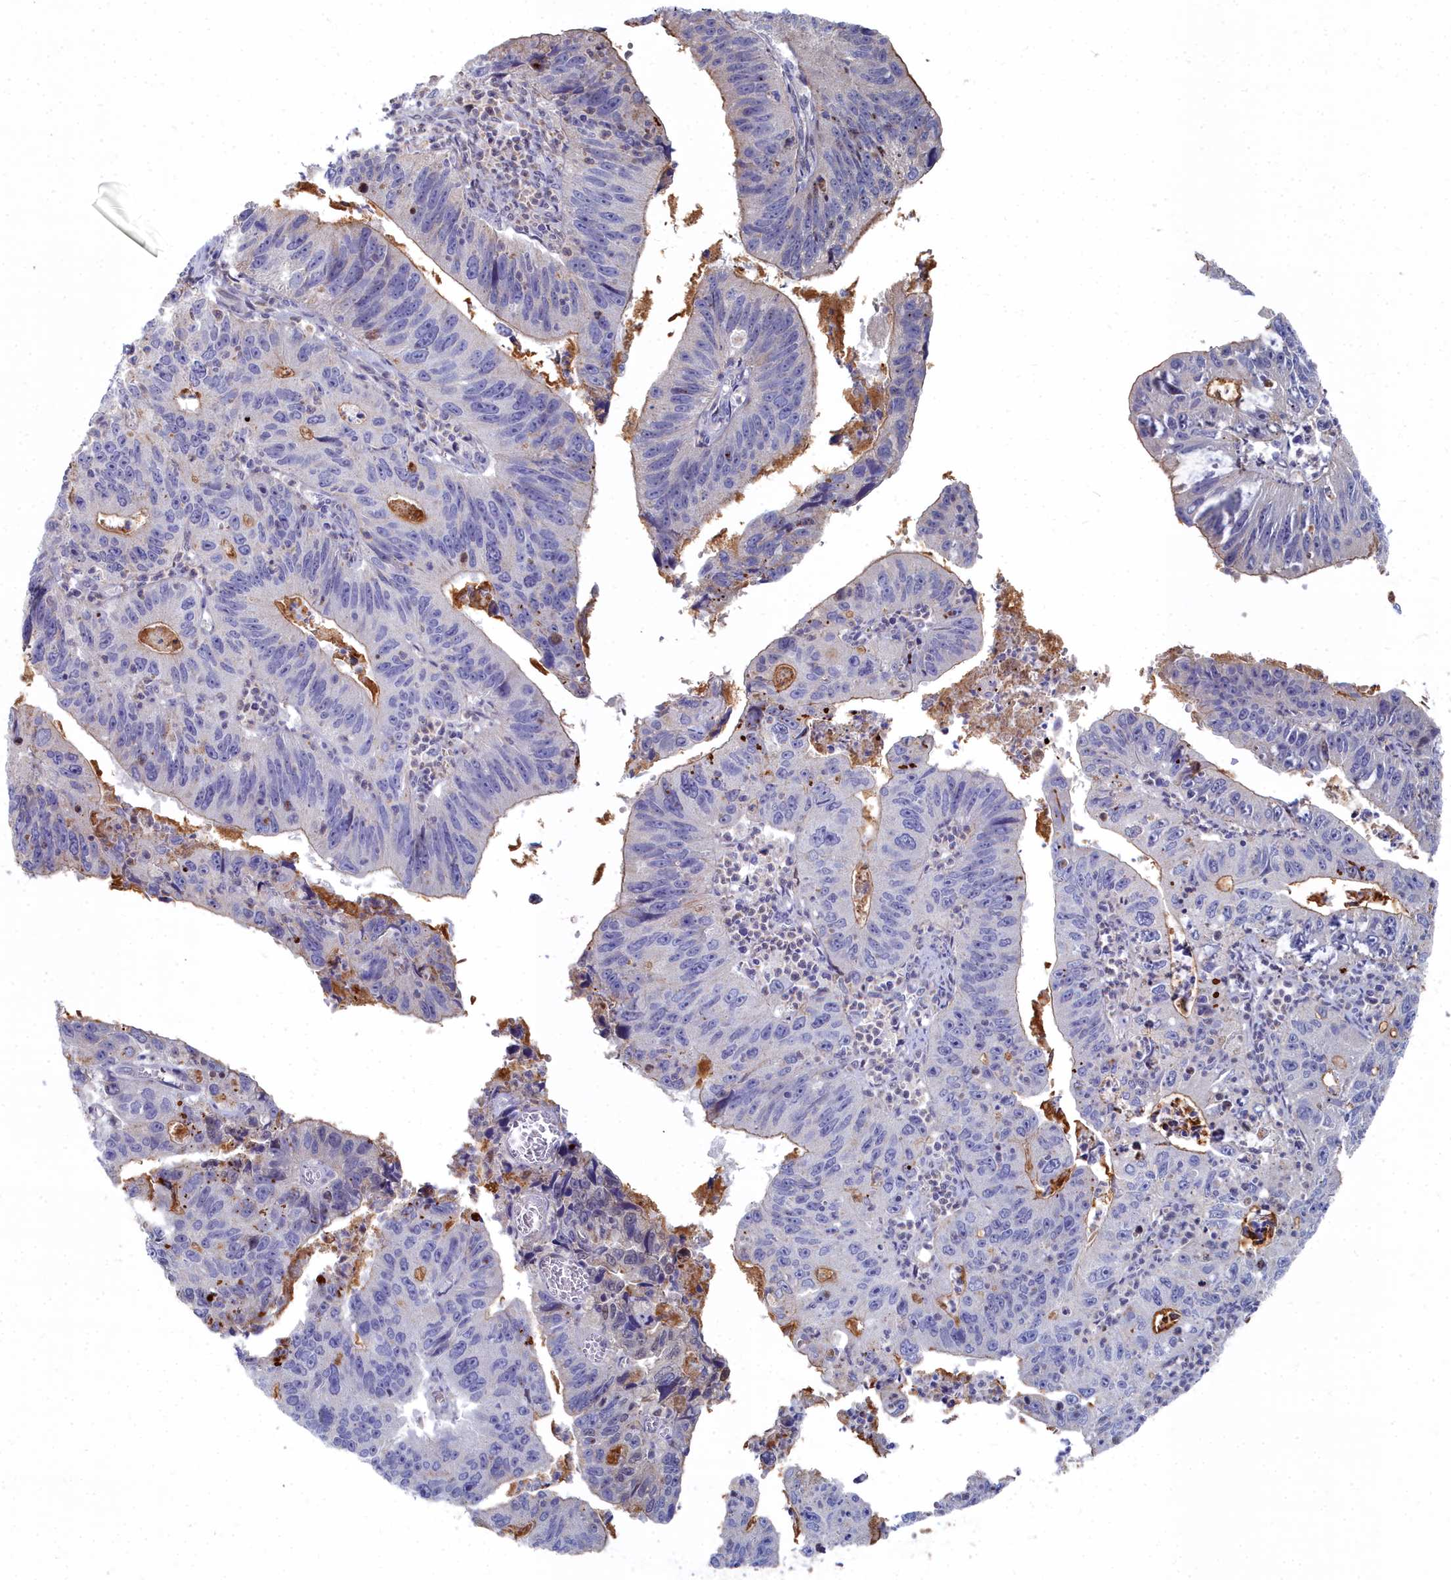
{"staining": {"intensity": "moderate", "quantity": "<25%", "location": "cytoplasmic/membranous"}, "tissue": "stomach cancer", "cell_type": "Tumor cells", "image_type": "cancer", "snomed": [{"axis": "morphology", "description": "Adenocarcinoma, NOS"}, {"axis": "topography", "description": "Stomach"}], "caption": "IHC (DAB) staining of human stomach adenocarcinoma demonstrates moderate cytoplasmic/membranous protein staining in approximately <25% of tumor cells.", "gene": "RPS27A", "patient": {"sex": "male", "age": 59}}